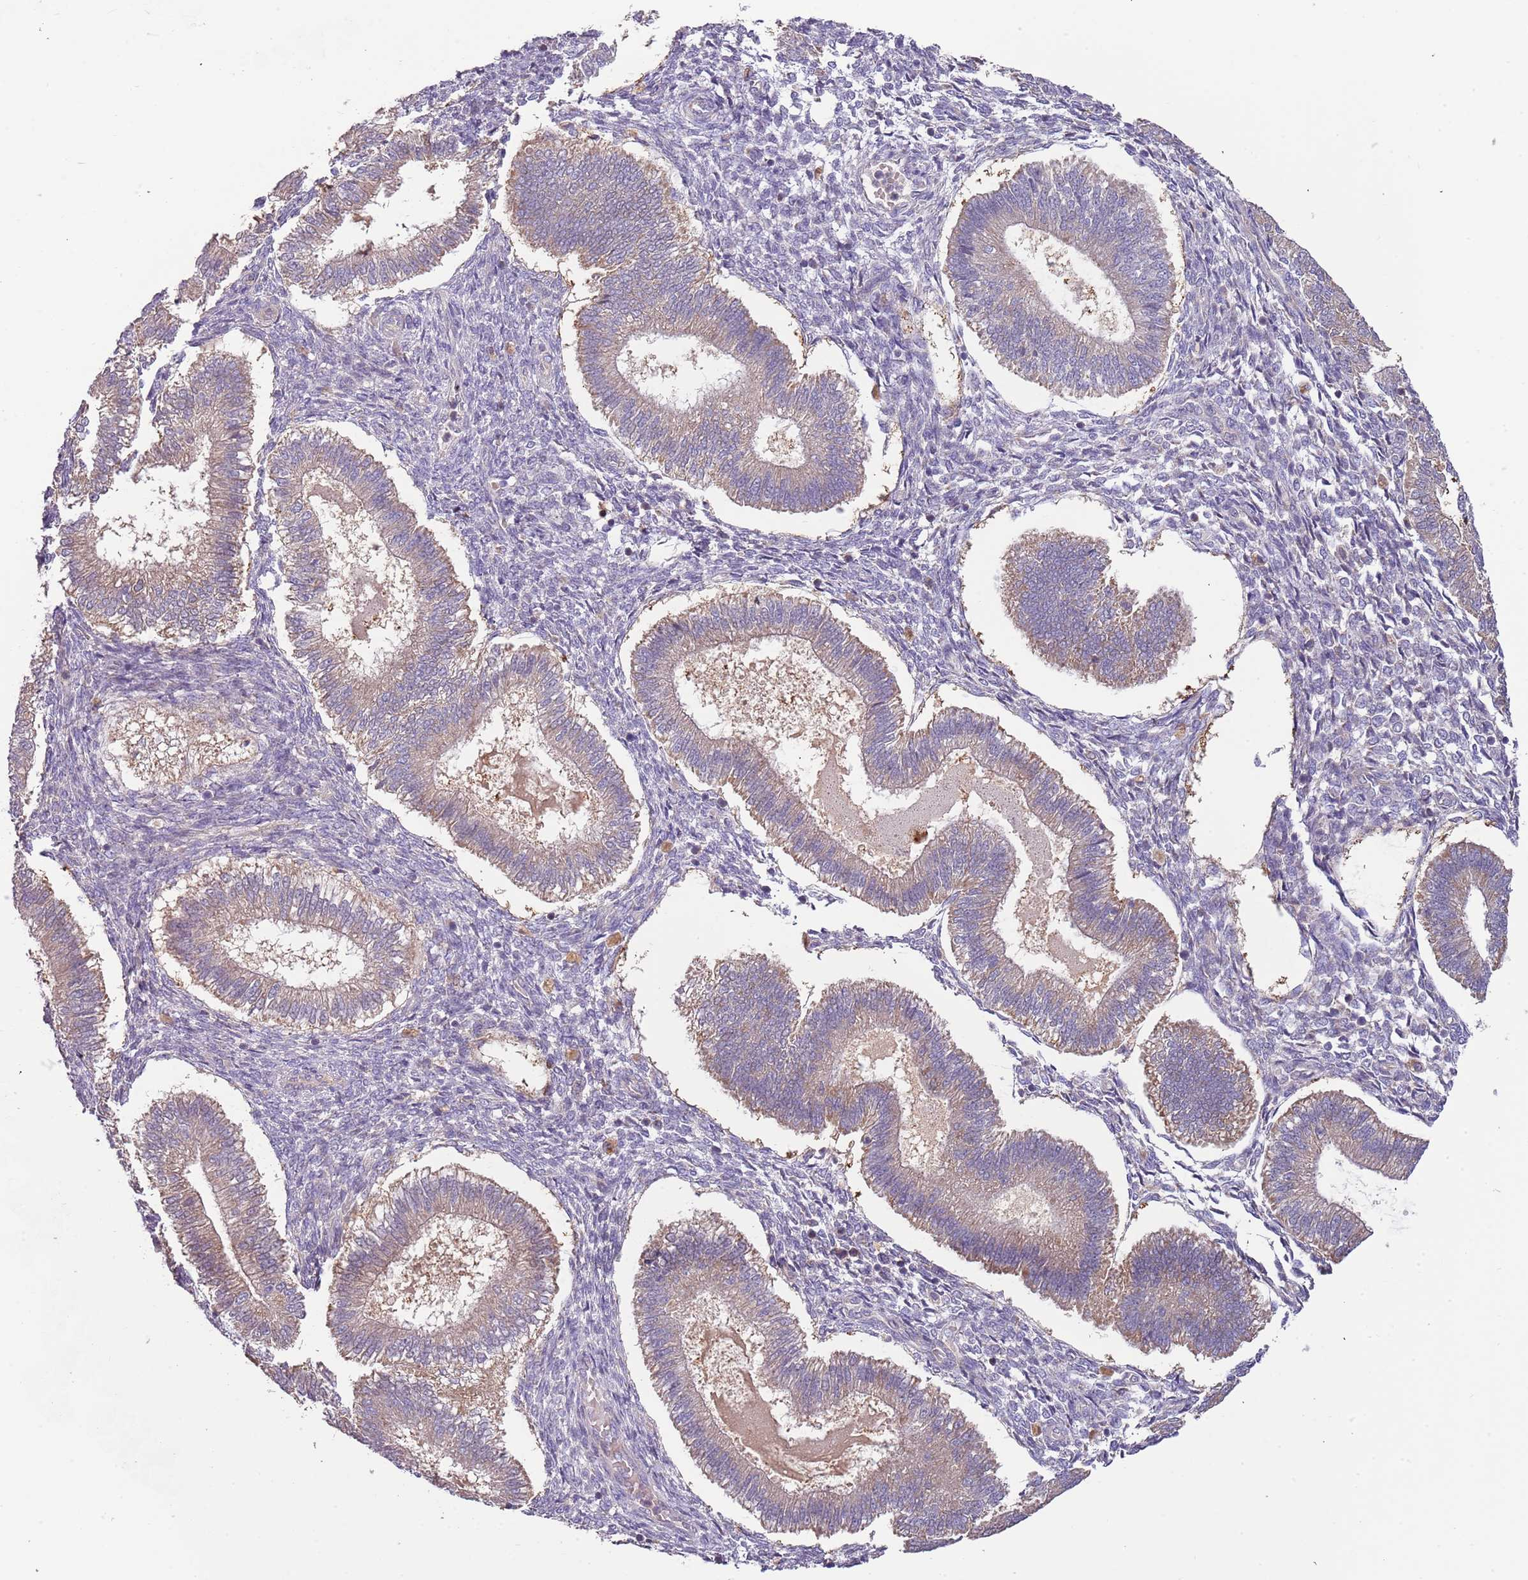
{"staining": {"intensity": "weak", "quantity": "<25%", "location": "cytoplasmic/membranous"}, "tissue": "endometrium", "cell_type": "Cells in endometrial stroma", "image_type": "normal", "snomed": [{"axis": "morphology", "description": "Normal tissue, NOS"}, {"axis": "topography", "description": "Endometrium"}], "caption": "This histopathology image is of benign endometrium stained with IHC to label a protein in brown with the nuclei are counter-stained blue. There is no staining in cells in endometrial stroma. (IHC, brightfield microscopy, high magnification).", "gene": "FECH", "patient": {"sex": "female", "age": 25}}